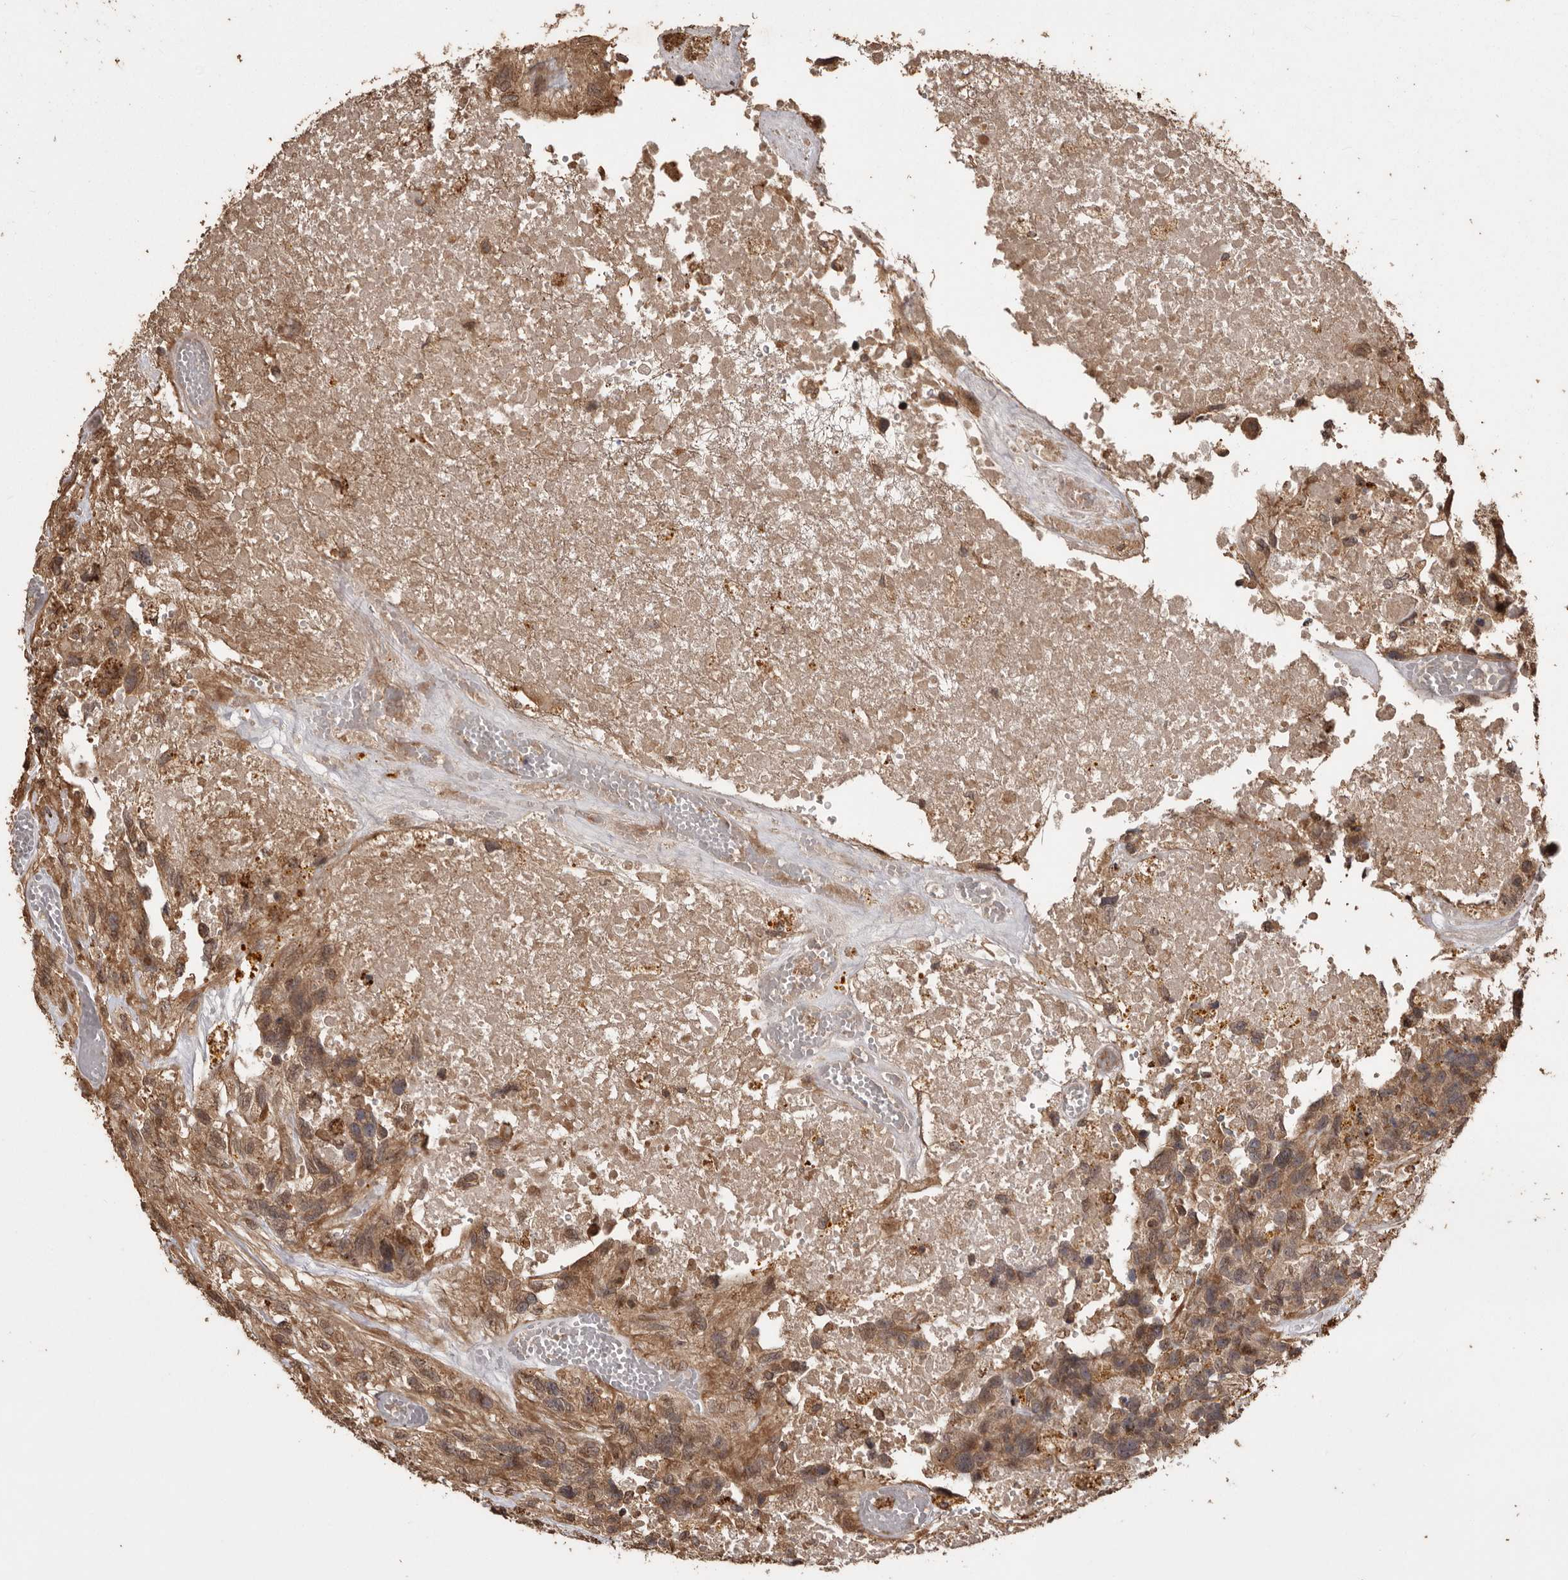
{"staining": {"intensity": "moderate", "quantity": "25%-75%", "location": "cytoplasmic/membranous"}, "tissue": "glioma", "cell_type": "Tumor cells", "image_type": "cancer", "snomed": [{"axis": "morphology", "description": "Glioma, malignant, High grade"}, {"axis": "topography", "description": "Brain"}], "caption": "Protein expression analysis of malignant glioma (high-grade) reveals moderate cytoplasmic/membranous positivity in about 25%-75% of tumor cells.", "gene": "NUP43", "patient": {"sex": "male", "age": 69}}